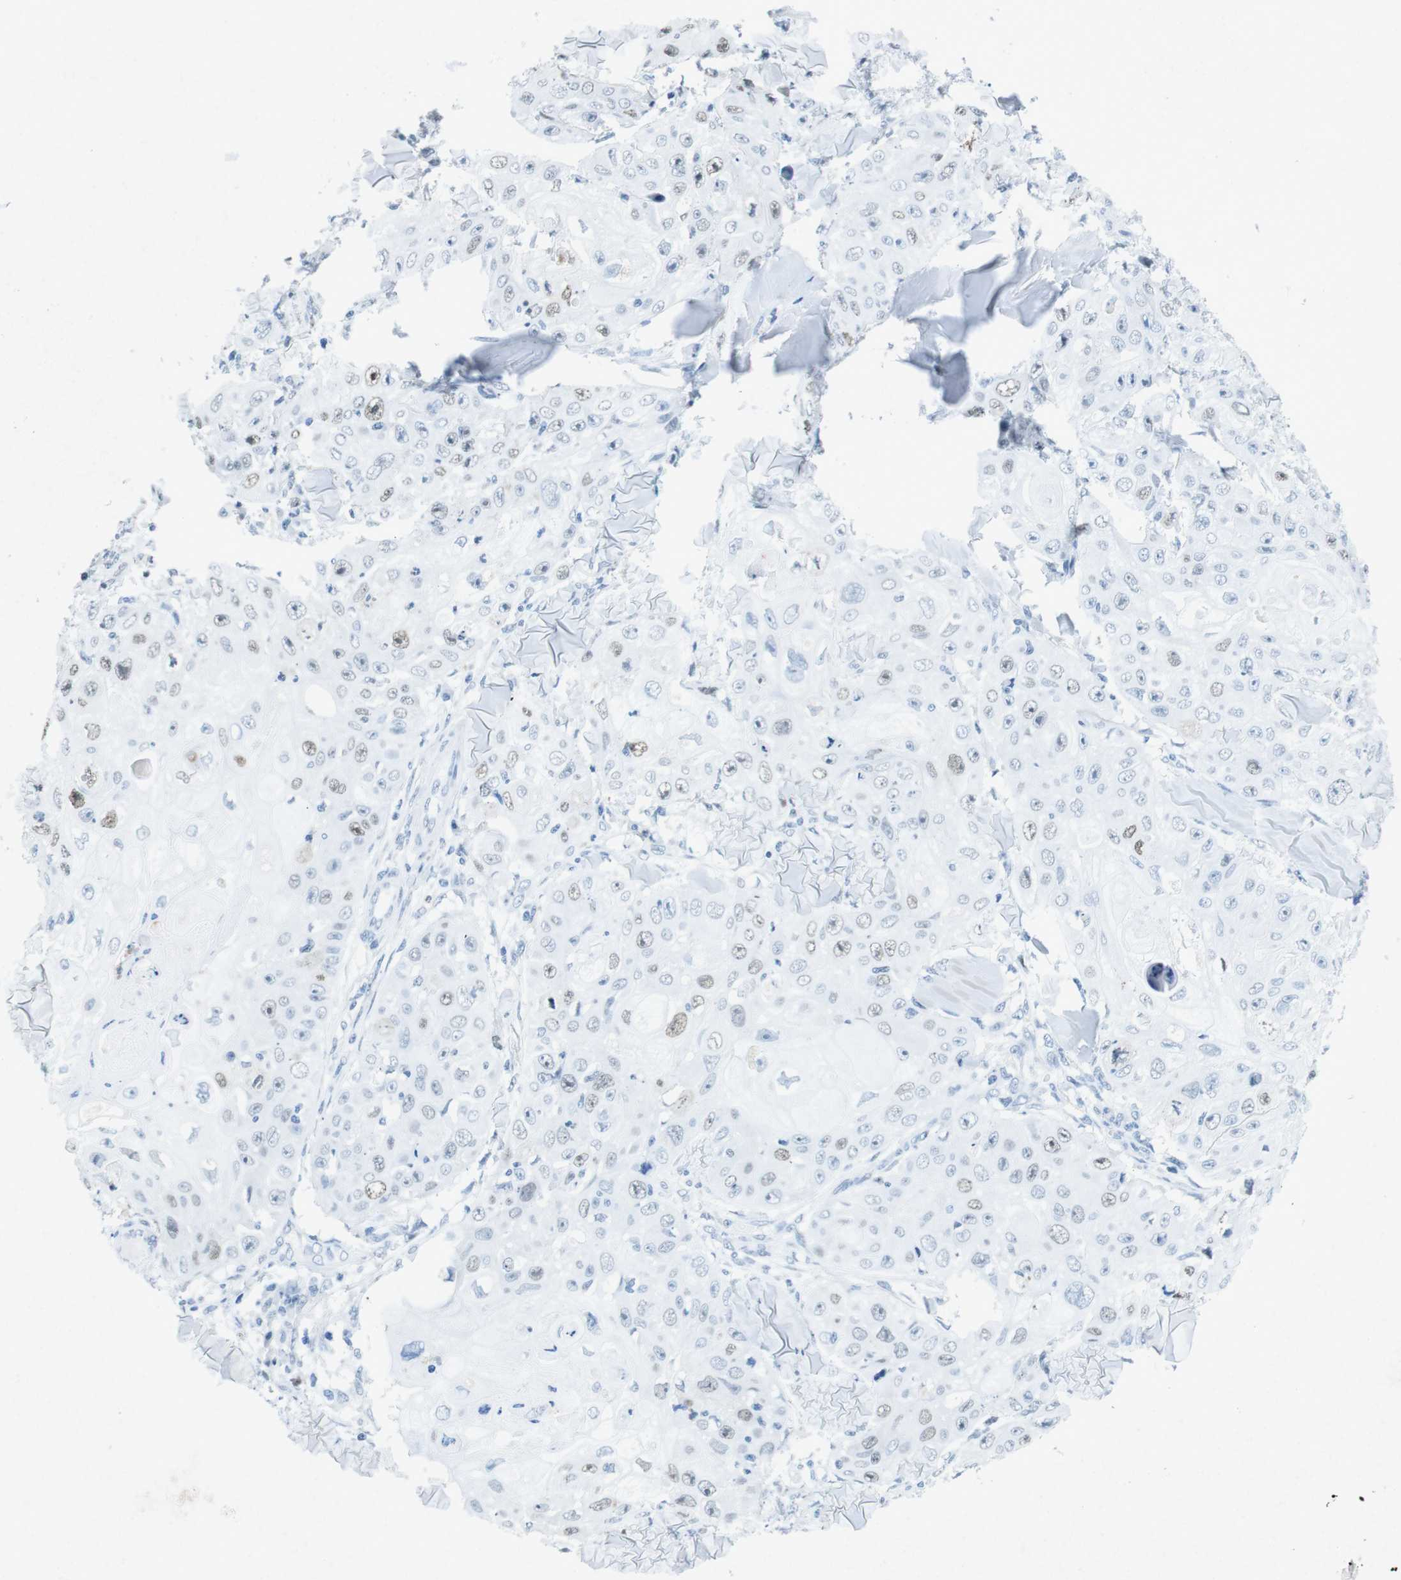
{"staining": {"intensity": "weak", "quantity": "<25%", "location": "nuclear"}, "tissue": "skin cancer", "cell_type": "Tumor cells", "image_type": "cancer", "snomed": [{"axis": "morphology", "description": "Squamous cell carcinoma, NOS"}, {"axis": "topography", "description": "Skin"}], "caption": "This micrograph is of skin cancer (squamous cell carcinoma) stained with IHC to label a protein in brown with the nuclei are counter-stained blue. There is no staining in tumor cells.", "gene": "CTAG1B", "patient": {"sex": "male", "age": 86}}